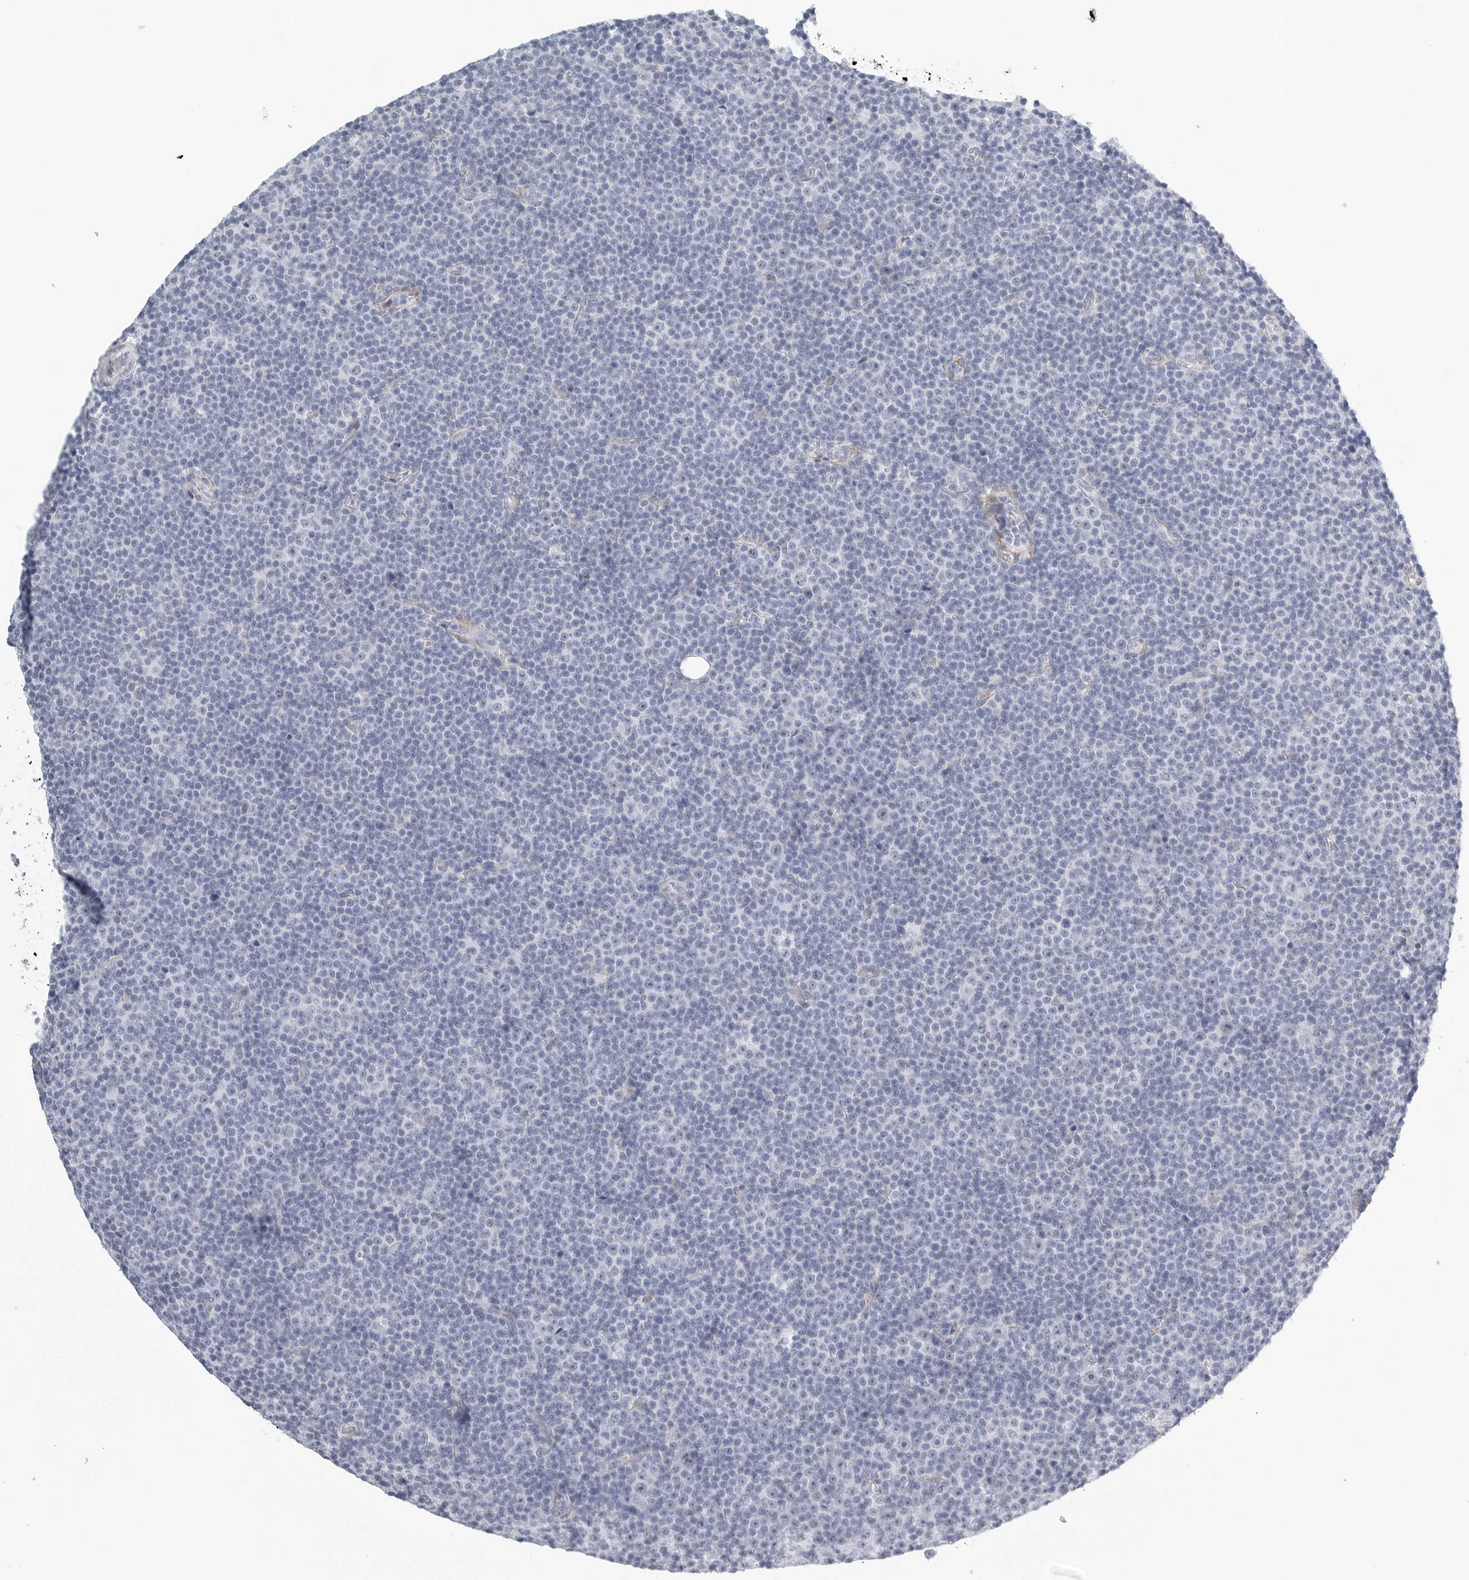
{"staining": {"intensity": "negative", "quantity": "none", "location": "none"}, "tissue": "lymphoma", "cell_type": "Tumor cells", "image_type": "cancer", "snomed": [{"axis": "morphology", "description": "Malignant lymphoma, non-Hodgkin's type, Low grade"}, {"axis": "topography", "description": "Lymph node"}], "caption": "This is a histopathology image of immunohistochemistry staining of lymphoma, which shows no positivity in tumor cells.", "gene": "TNR", "patient": {"sex": "female", "age": 67}}